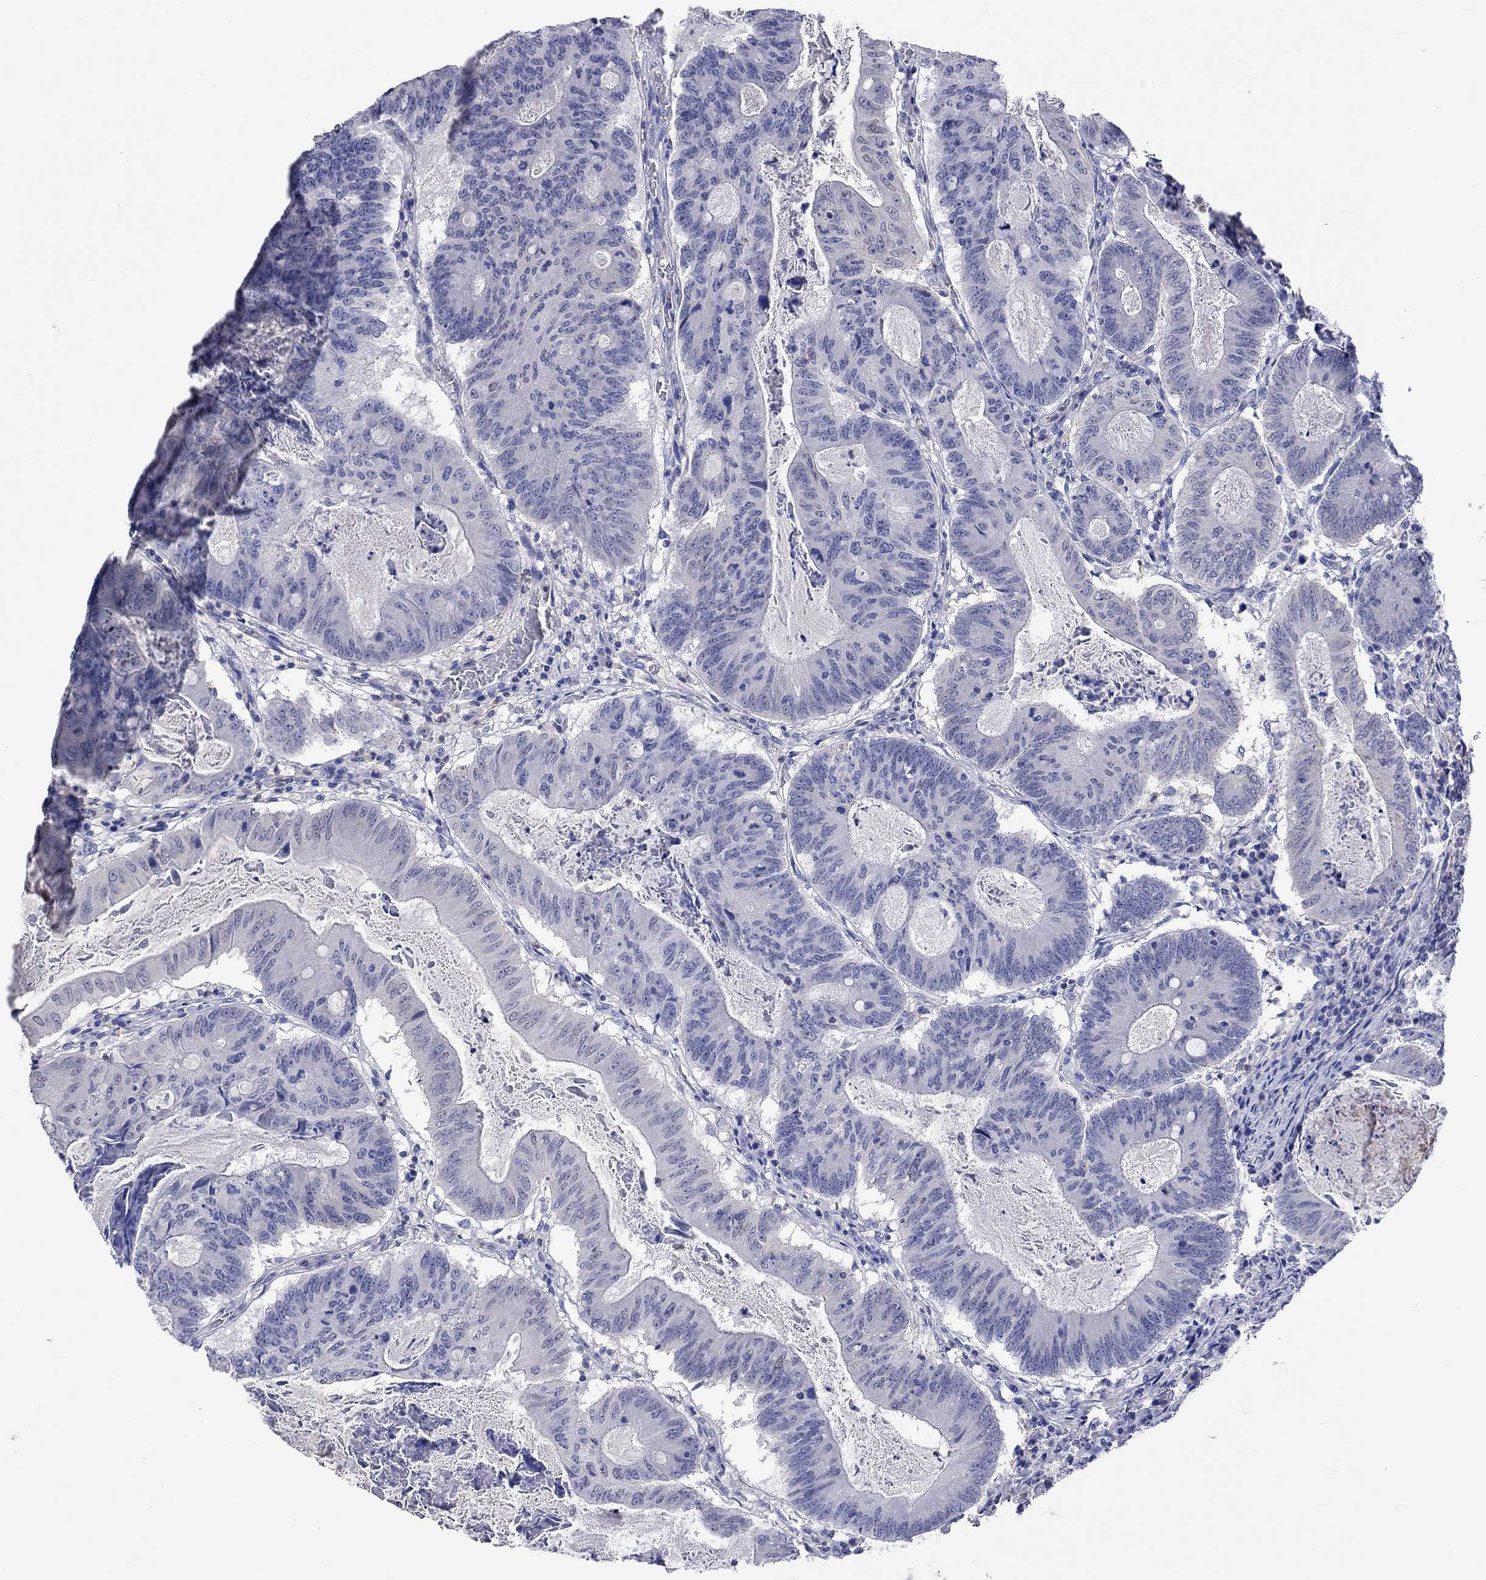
{"staining": {"intensity": "negative", "quantity": "none", "location": "none"}, "tissue": "colorectal cancer", "cell_type": "Tumor cells", "image_type": "cancer", "snomed": [{"axis": "morphology", "description": "Adenocarcinoma, NOS"}, {"axis": "topography", "description": "Colon"}], "caption": "There is no significant expression in tumor cells of colorectal cancer (adenocarcinoma). (DAB (3,3'-diaminobenzidine) immunohistochemistry, high magnification).", "gene": "LRFN4", "patient": {"sex": "female", "age": 70}}